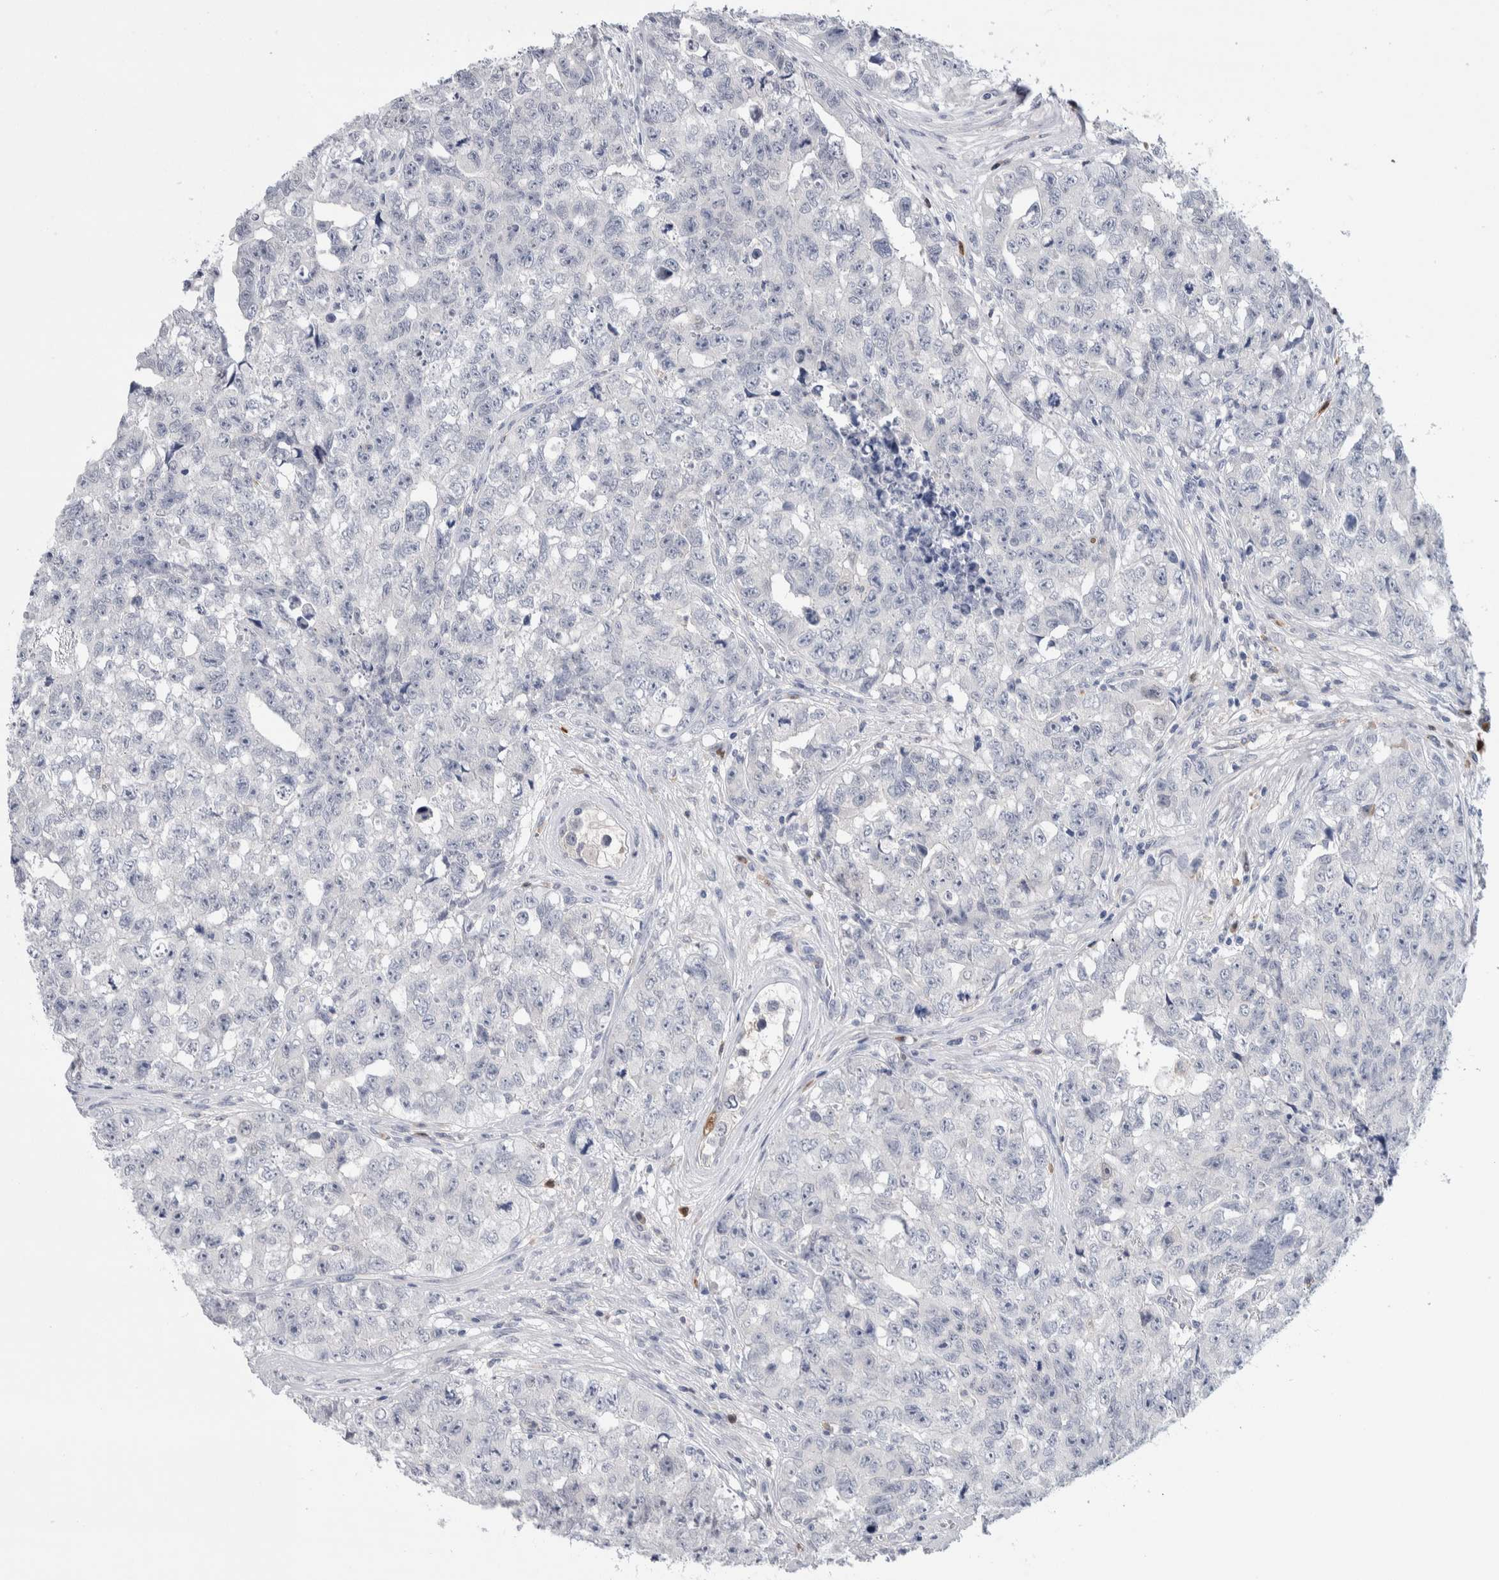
{"staining": {"intensity": "negative", "quantity": "none", "location": "none"}, "tissue": "testis cancer", "cell_type": "Tumor cells", "image_type": "cancer", "snomed": [{"axis": "morphology", "description": "Carcinoma, Embryonal, NOS"}, {"axis": "topography", "description": "Testis"}], "caption": "An immunohistochemistry (IHC) image of testis cancer (embryonal carcinoma) is shown. There is no staining in tumor cells of testis cancer (embryonal carcinoma).", "gene": "LURAP1L", "patient": {"sex": "male", "age": 28}}